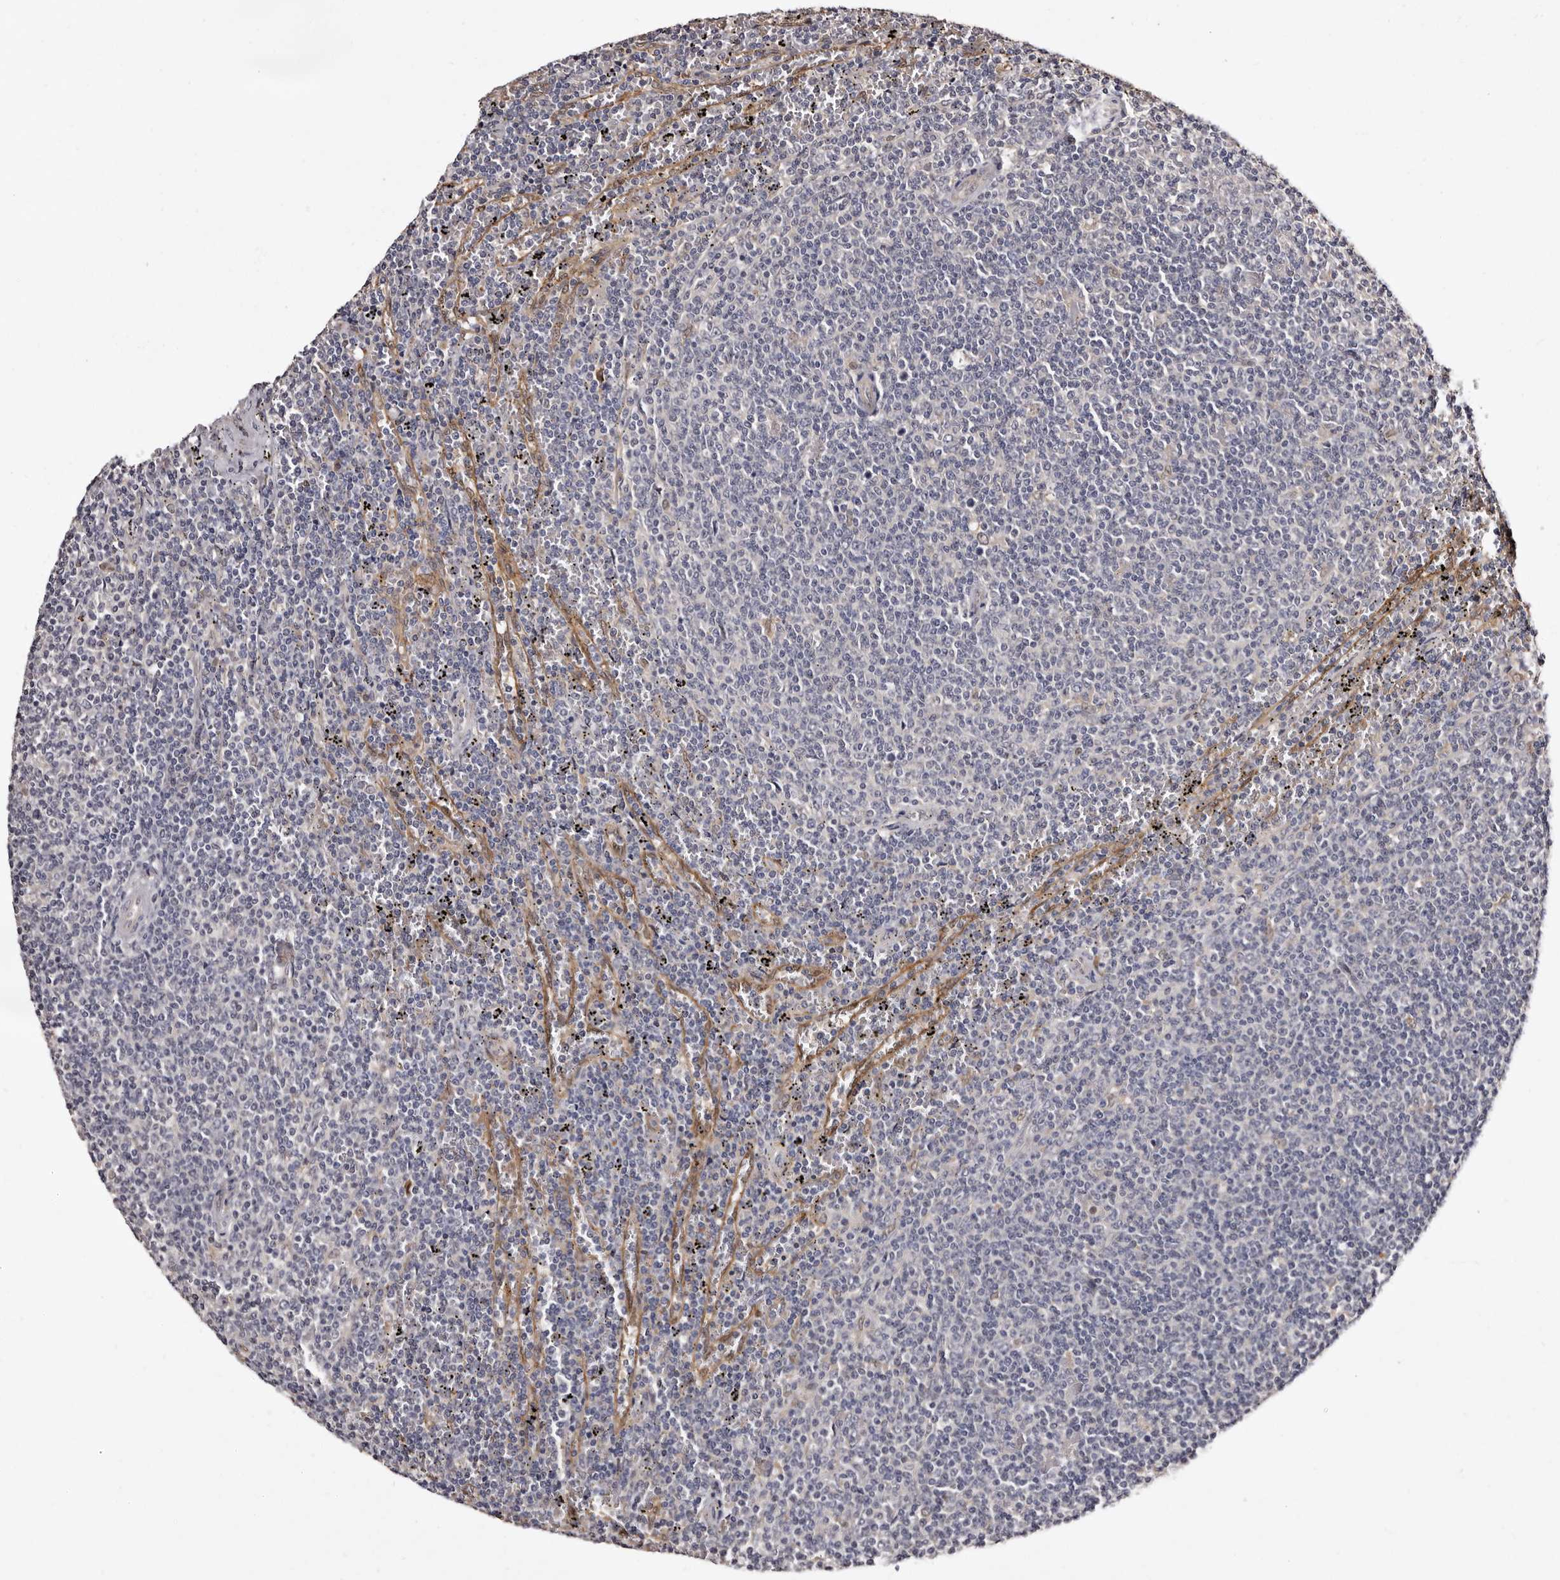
{"staining": {"intensity": "negative", "quantity": "none", "location": "none"}, "tissue": "lymphoma", "cell_type": "Tumor cells", "image_type": "cancer", "snomed": [{"axis": "morphology", "description": "Malignant lymphoma, non-Hodgkin's type, Low grade"}, {"axis": "topography", "description": "Spleen"}], "caption": "An image of human low-grade malignant lymphoma, non-Hodgkin's type is negative for staining in tumor cells.", "gene": "LANCL2", "patient": {"sex": "female", "age": 50}}